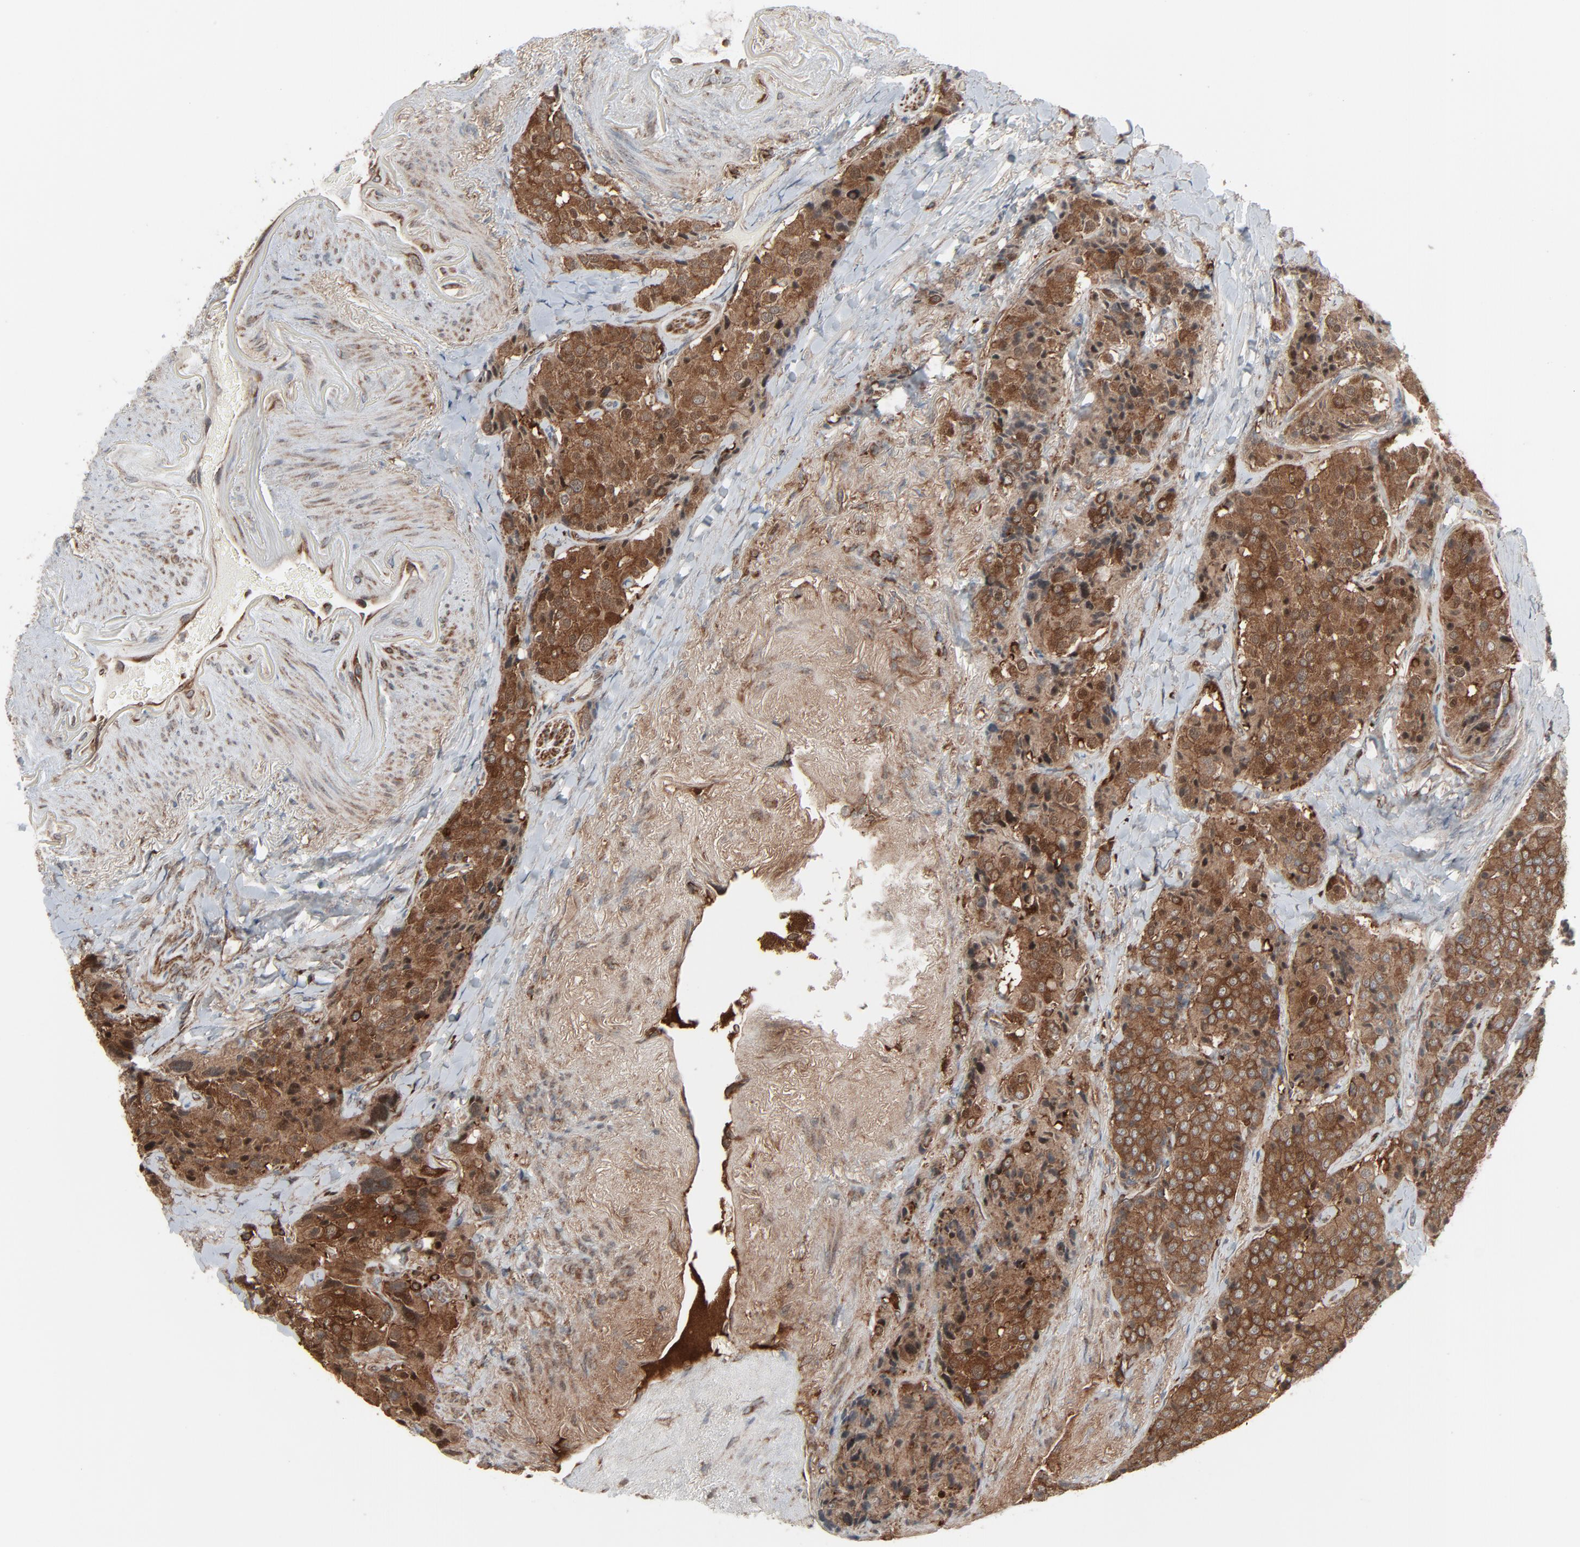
{"staining": {"intensity": "moderate", "quantity": ">75%", "location": "cytoplasmic/membranous"}, "tissue": "carcinoid", "cell_type": "Tumor cells", "image_type": "cancer", "snomed": [{"axis": "morphology", "description": "Carcinoid, malignant, NOS"}, {"axis": "topography", "description": "Colon"}], "caption": "Malignant carcinoid was stained to show a protein in brown. There is medium levels of moderate cytoplasmic/membranous positivity in about >75% of tumor cells. Nuclei are stained in blue.", "gene": "OPTN", "patient": {"sex": "female", "age": 61}}